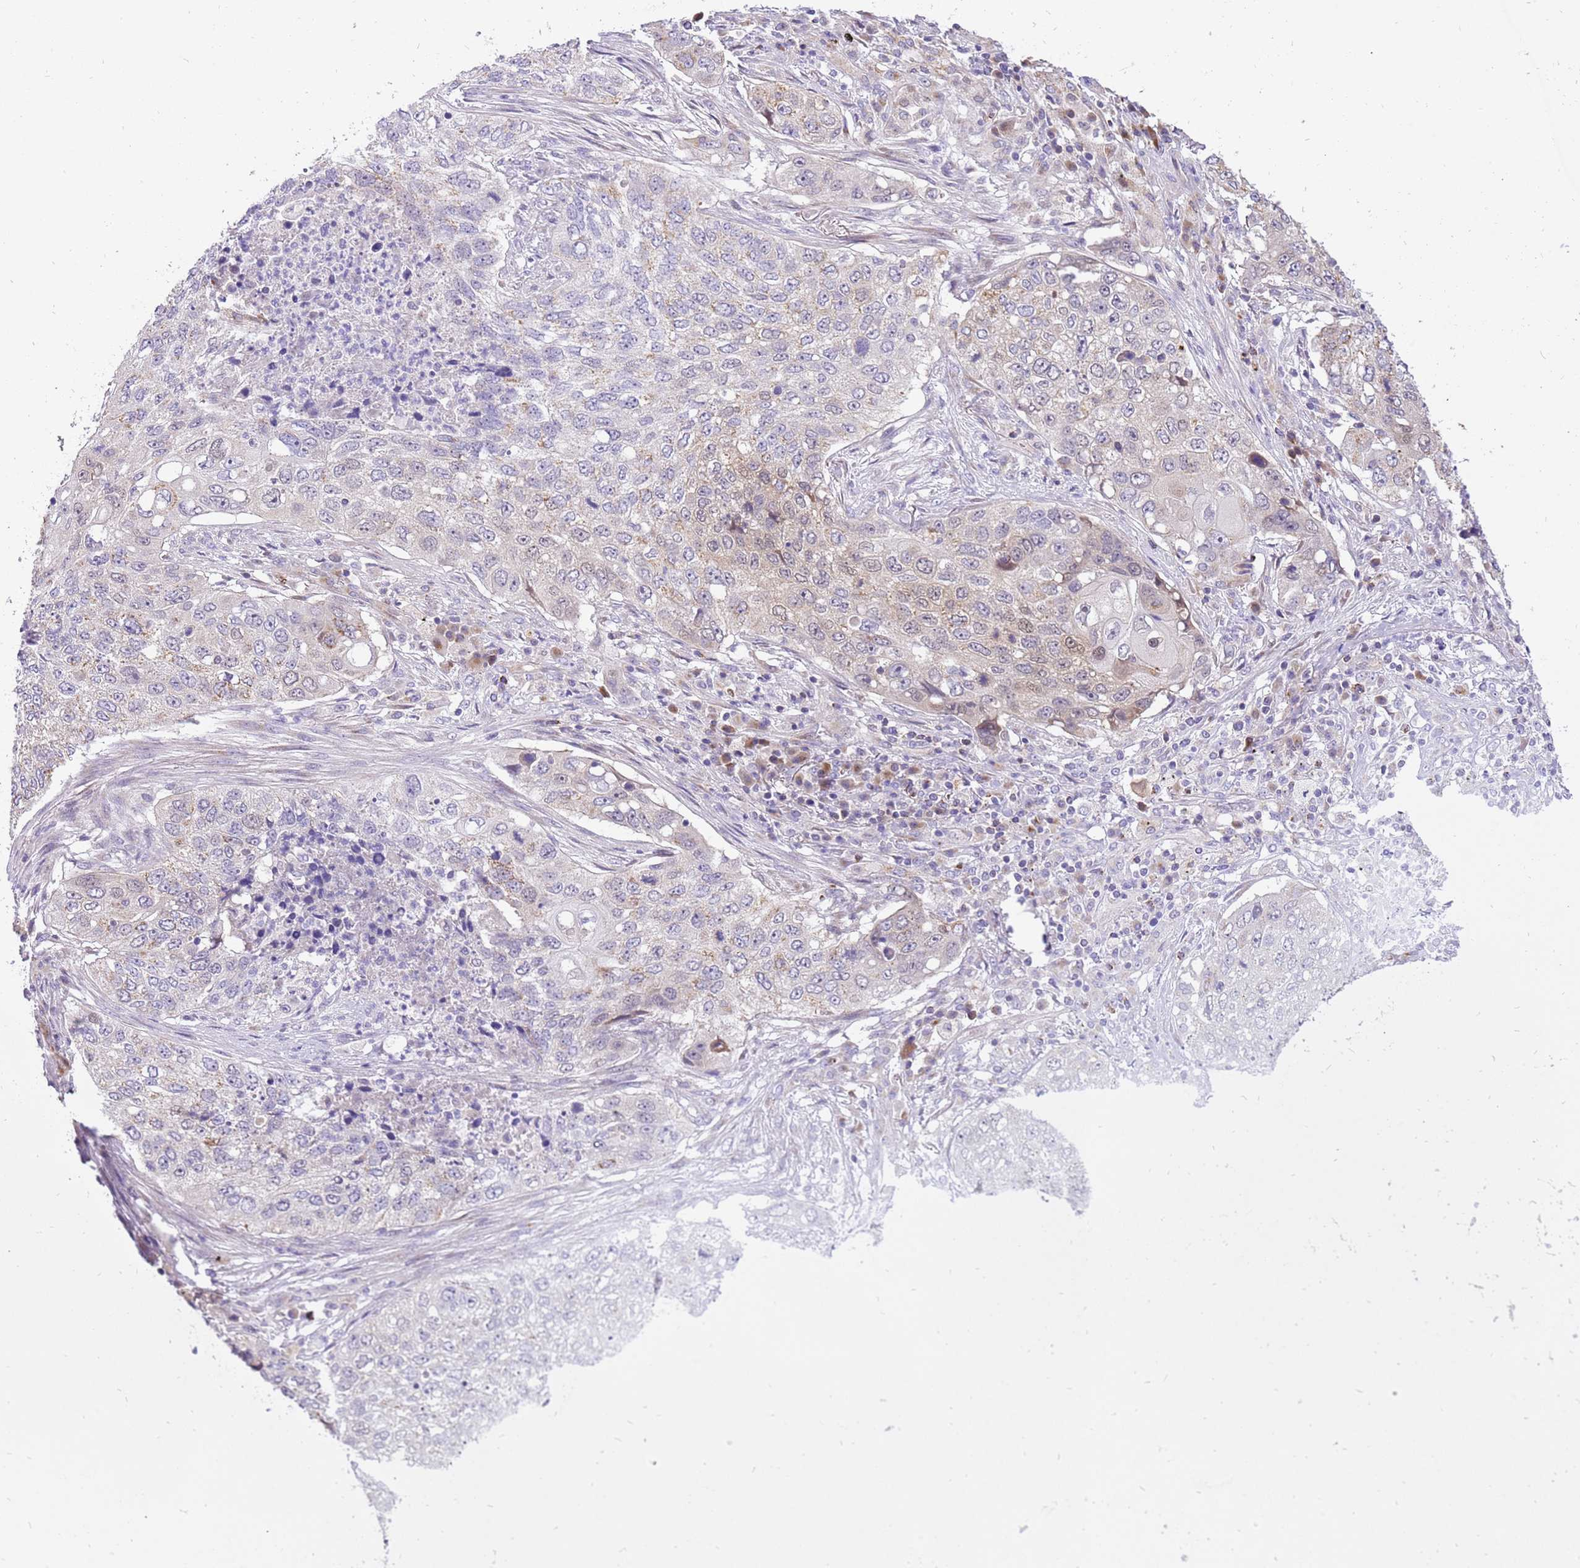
{"staining": {"intensity": "weak", "quantity": "<25%", "location": "cytoplasmic/membranous"}, "tissue": "lung cancer", "cell_type": "Tumor cells", "image_type": "cancer", "snomed": [{"axis": "morphology", "description": "Squamous cell carcinoma, NOS"}, {"axis": "topography", "description": "Lung"}], "caption": "Human squamous cell carcinoma (lung) stained for a protein using IHC demonstrates no expression in tumor cells.", "gene": "COX17", "patient": {"sex": "female", "age": 63}}